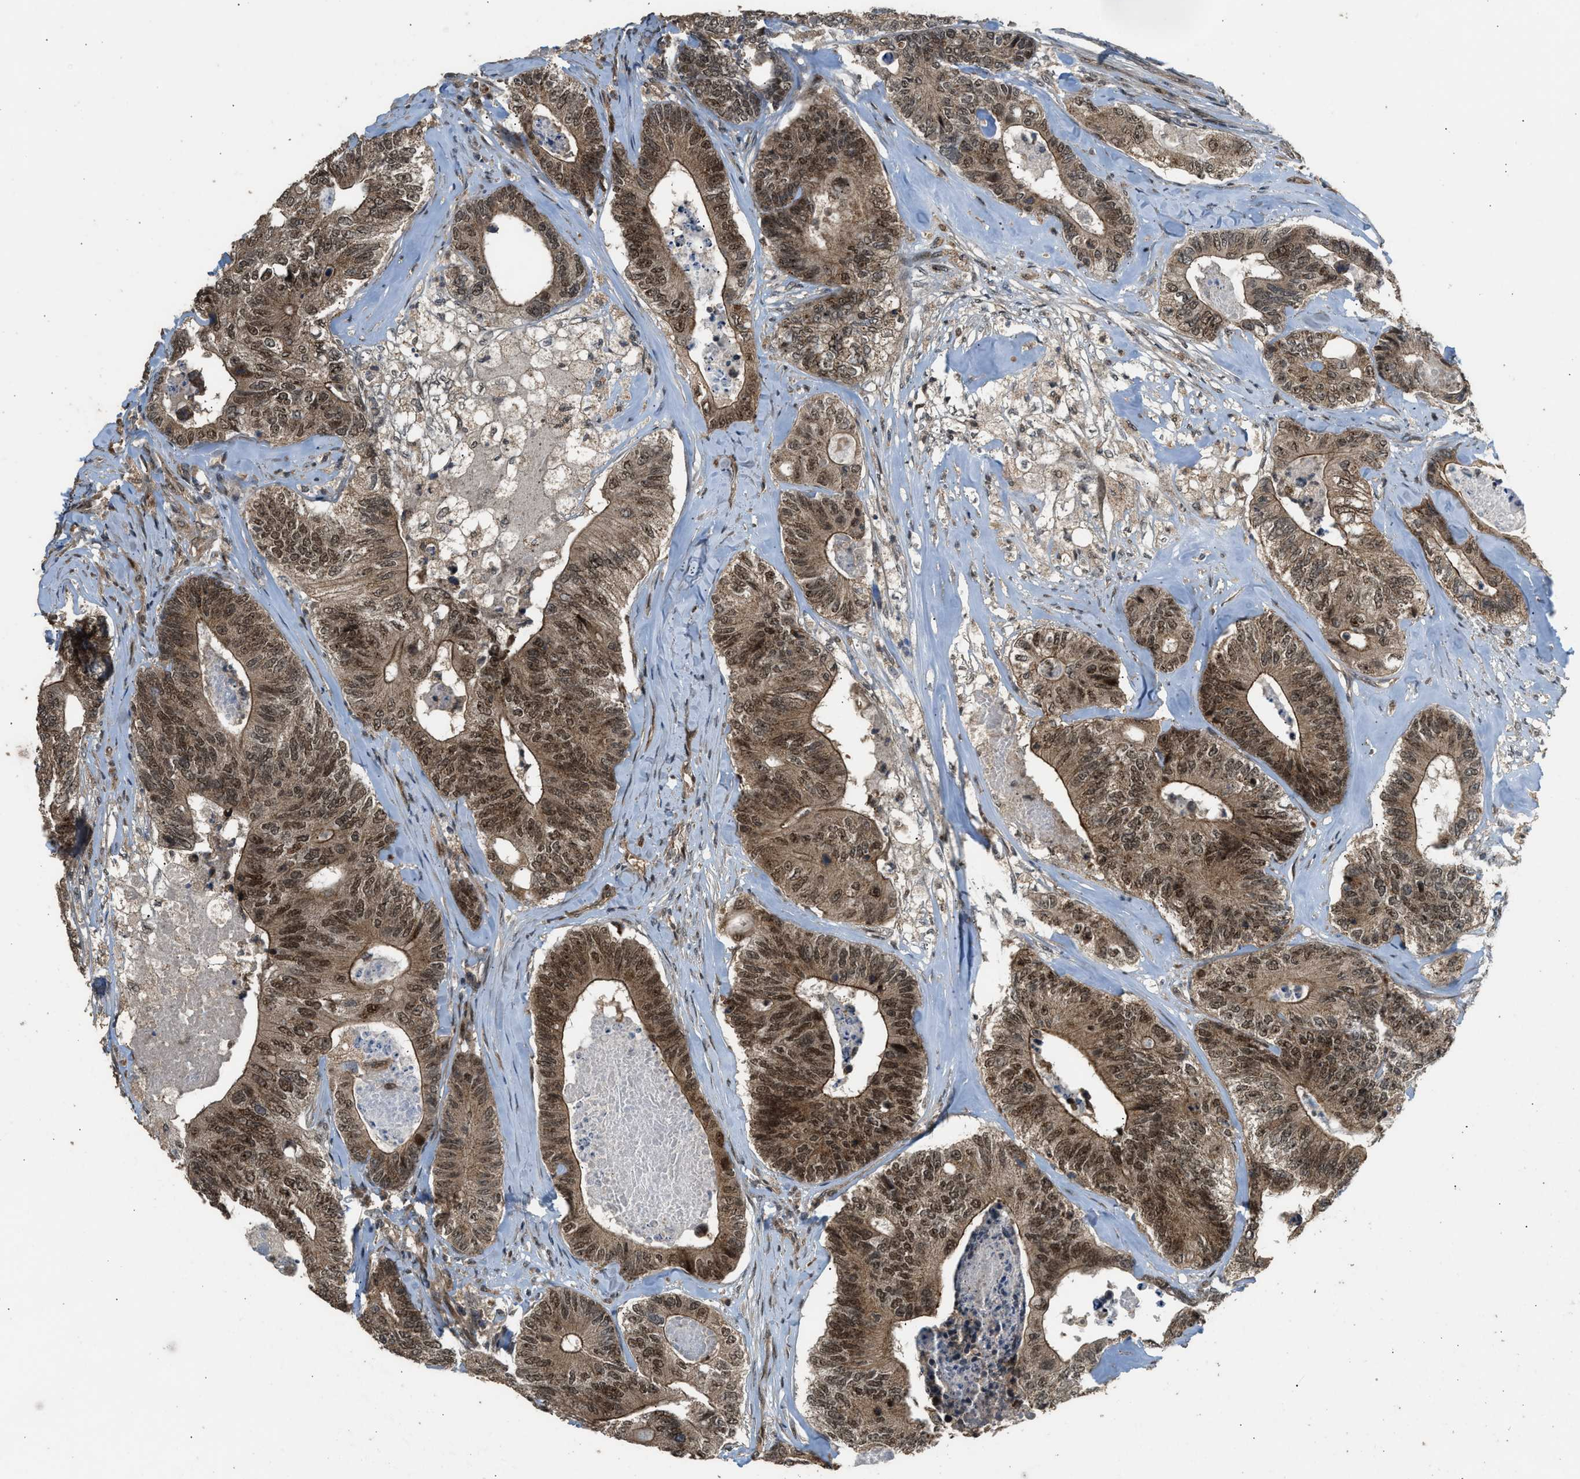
{"staining": {"intensity": "moderate", "quantity": ">75%", "location": "cytoplasmic/membranous,nuclear"}, "tissue": "colorectal cancer", "cell_type": "Tumor cells", "image_type": "cancer", "snomed": [{"axis": "morphology", "description": "Adenocarcinoma, NOS"}, {"axis": "topography", "description": "Colon"}], "caption": "This is a photomicrograph of immunohistochemistry (IHC) staining of colorectal adenocarcinoma, which shows moderate expression in the cytoplasmic/membranous and nuclear of tumor cells.", "gene": "GET1", "patient": {"sex": "female", "age": 67}}